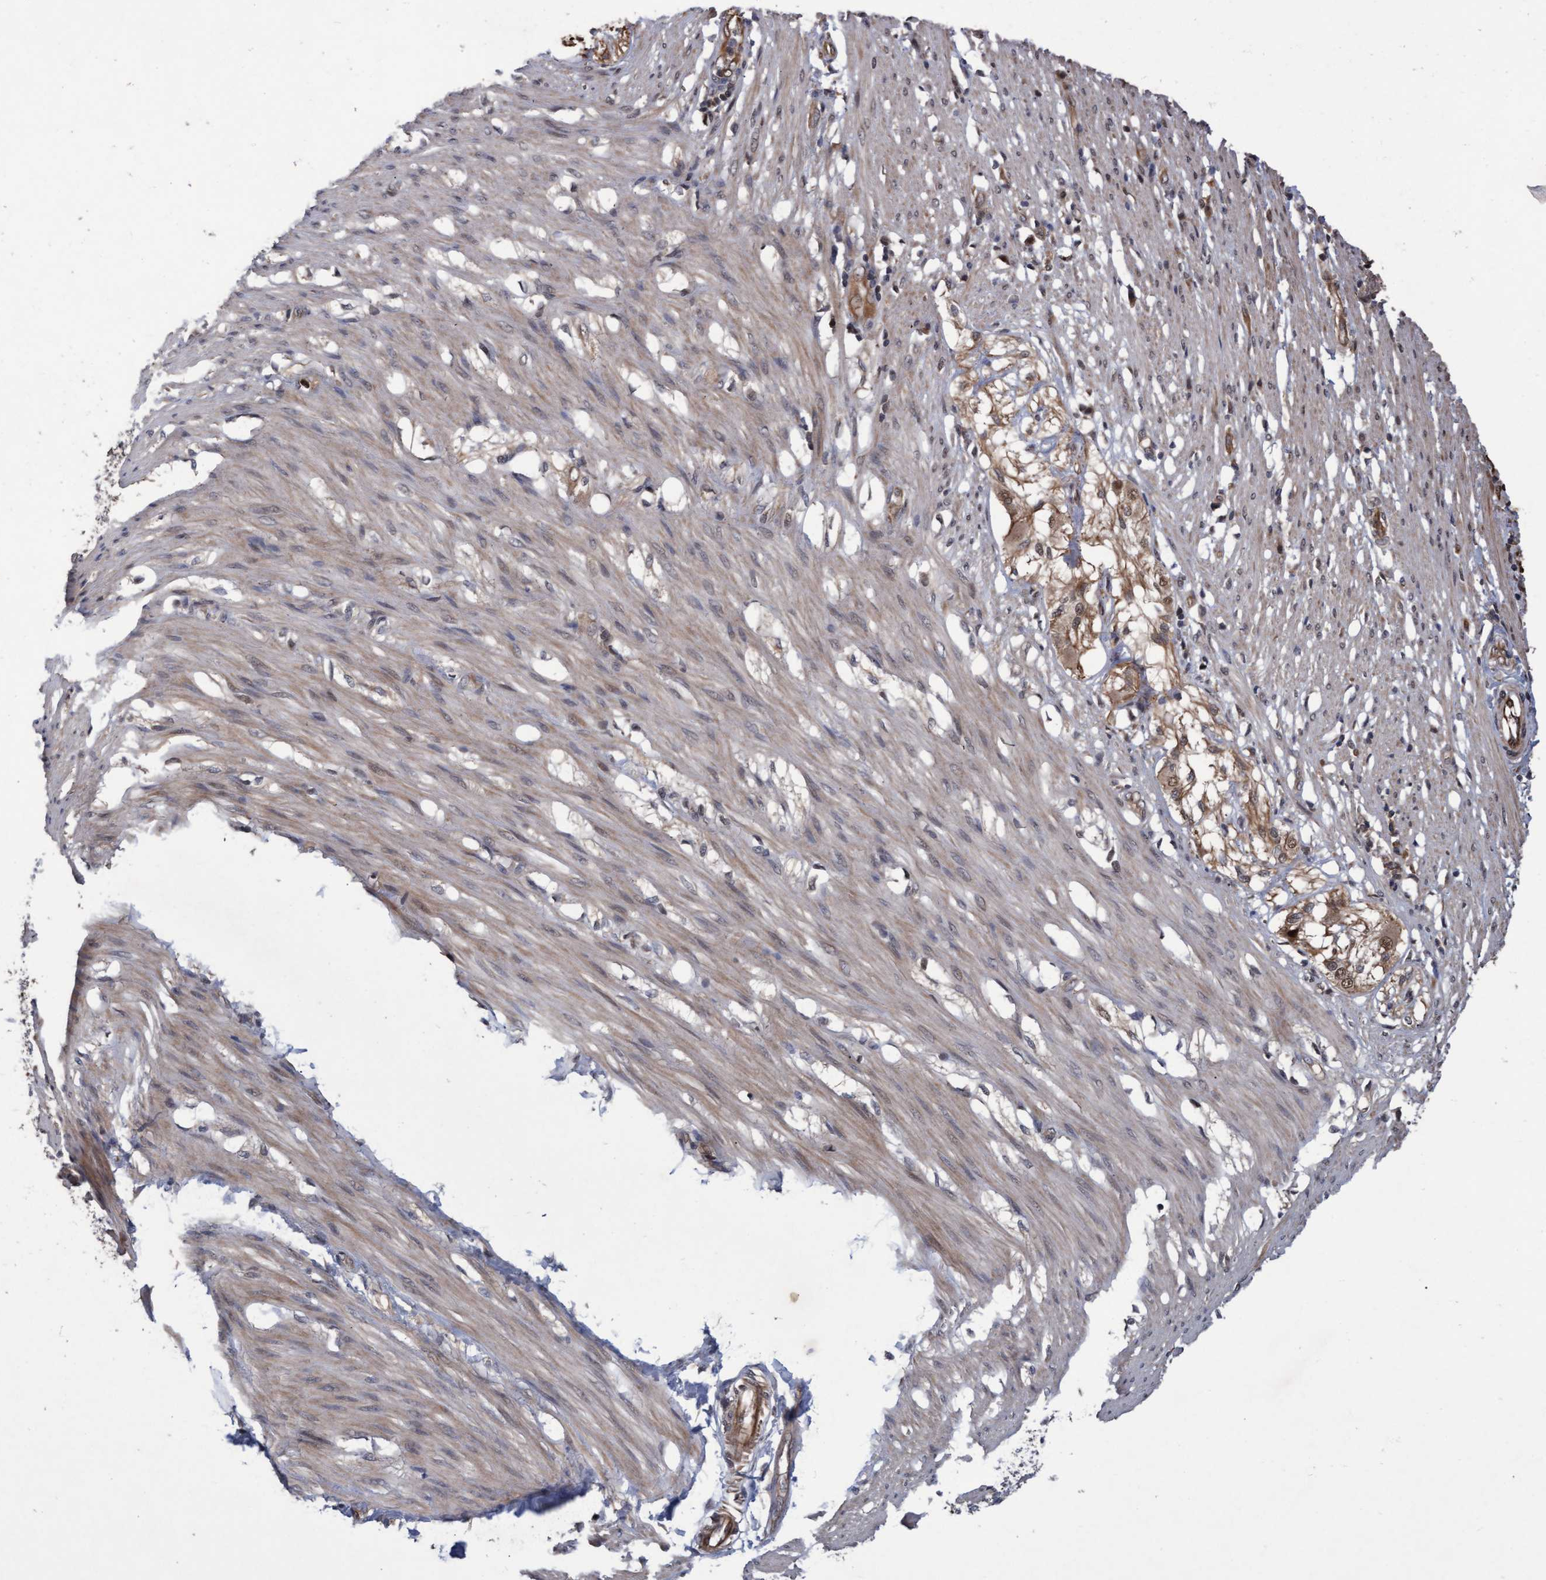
{"staining": {"intensity": "moderate", "quantity": "25%-75%", "location": "cytoplasmic/membranous,nuclear"}, "tissue": "smooth muscle", "cell_type": "Smooth muscle cells", "image_type": "normal", "snomed": [{"axis": "morphology", "description": "Normal tissue, NOS"}, {"axis": "morphology", "description": "Adenocarcinoma, NOS"}, {"axis": "topography", "description": "Smooth muscle"}, {"axis": "topography", "description": "Colon"}], "caption": "This photomicrograph reveals immunohistochemistry staining of normal human smooth muscle, with medium moderate cytoplasmic/membranous,nuclear staining in about 25%-75% of smooth muscle cells.", "gene": "PSMB6", "patient": {"sex": "male", "age": 14}}